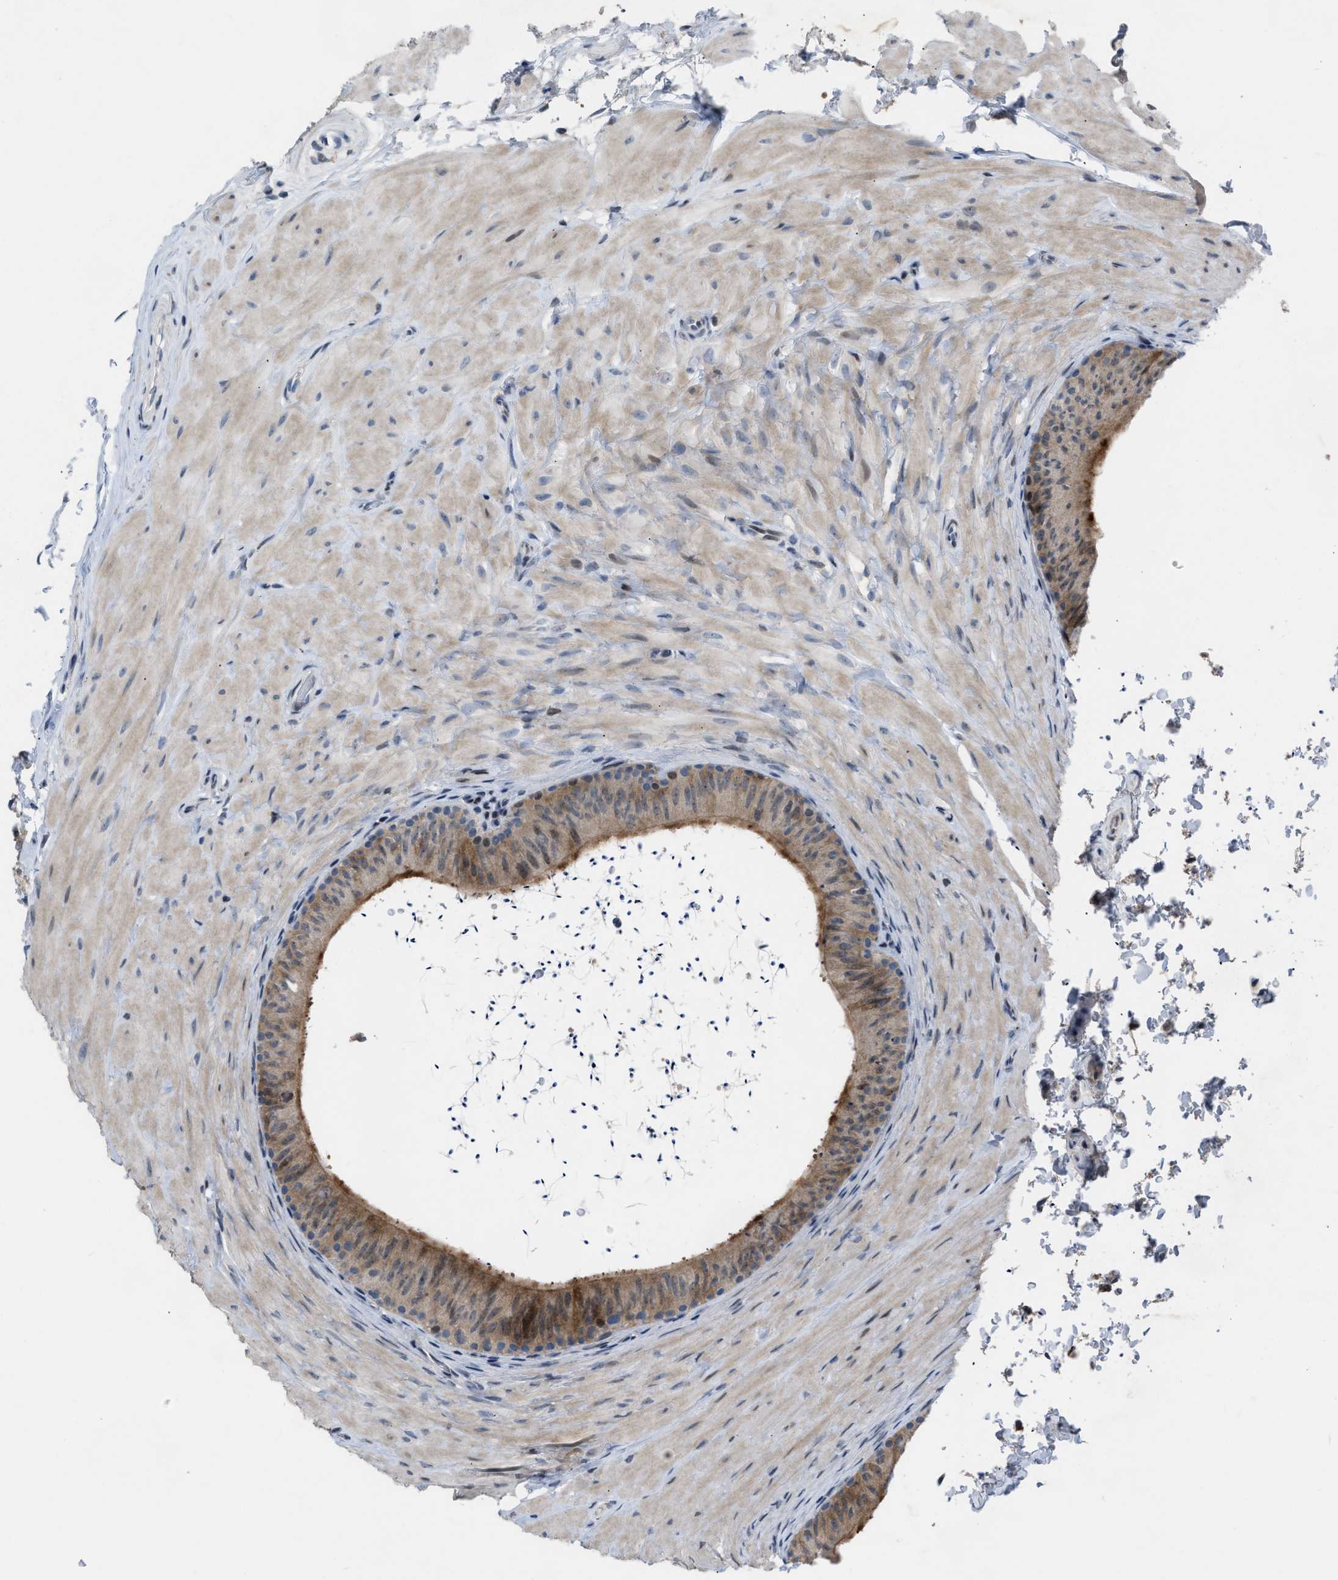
{"staining": {"intensity": "strong", "quantity": "25%-75%", "location": "cytoplasmic/membranous,nuclear"}, "tissue": "epididymis", "cell_type": "Glandular cells", "image_type": "normal", "snomed": [{"axis": "morphology", "description": "Normal tissue, NOS"}, {"axis": "topography", "description": "Epididymis"}], "caption": "Approximately 25%-75% of glandular cells in benign epididymis reveal strong cytoplasmic/membranous,nuclear protein positivity as visualized by brown immunohistochemical staining.", "gene": "SETDB1", "patient": {"sex": "male", "age": 34}}